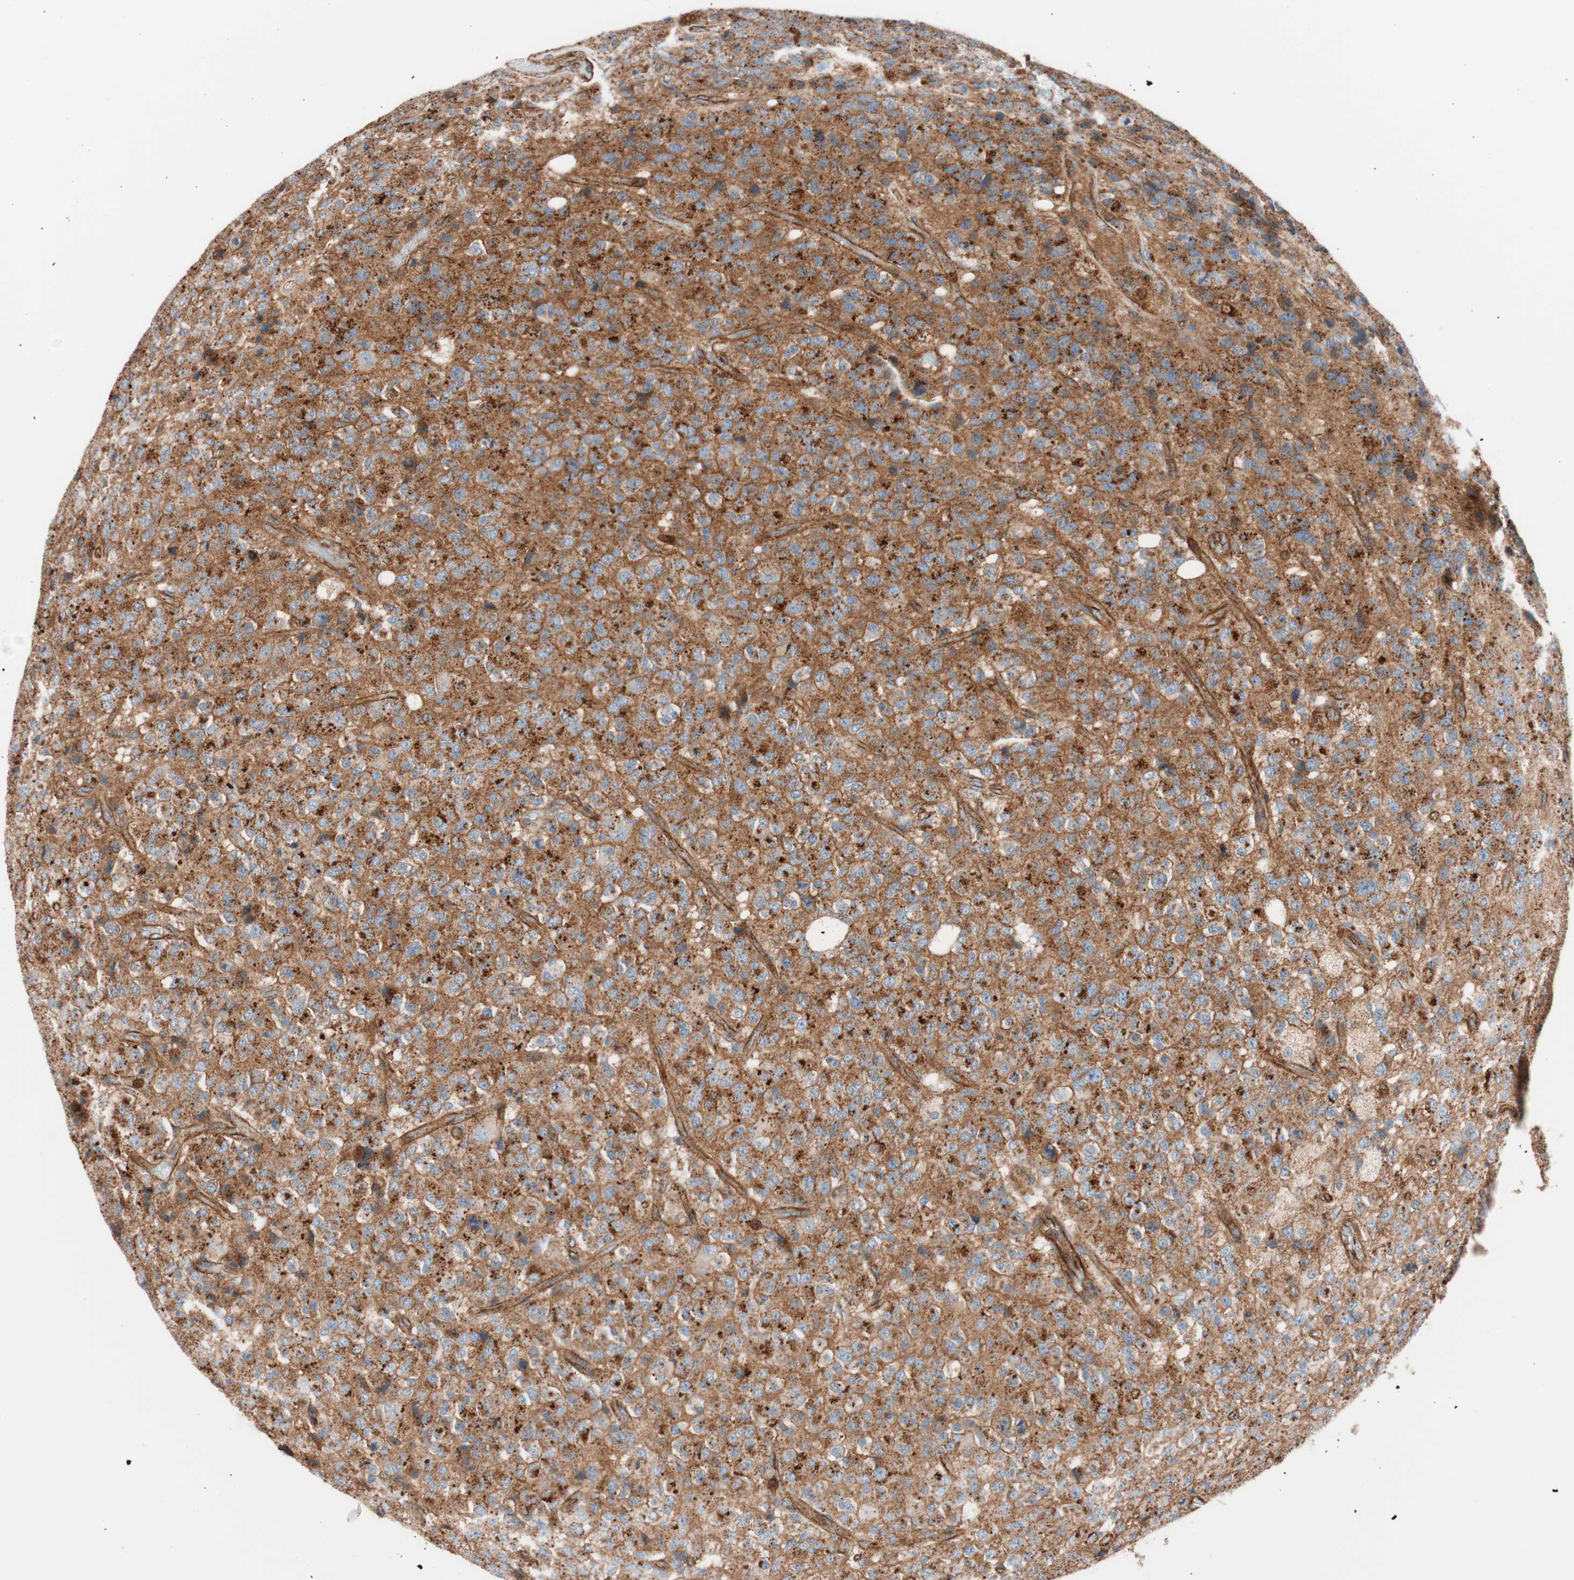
{"staining": {"intensity": "strong", "quantity": ">75%", "location": "cytoplasmic/membranous"}, "tissue": "glioma", "cell_type": "Tumor cells", "image_type": "cancer", "snomed": [{"axis": "morphology", "description": "Glioma, malignant, High grade"}, {"axis": "topography", "description": "pancreas cauda"}], "caption": "Glioma stained with a protein marker exhibits strong staining in tumor cells.", "gene": "FLOT2", "patient": {"sex": "male", "age": 60}}